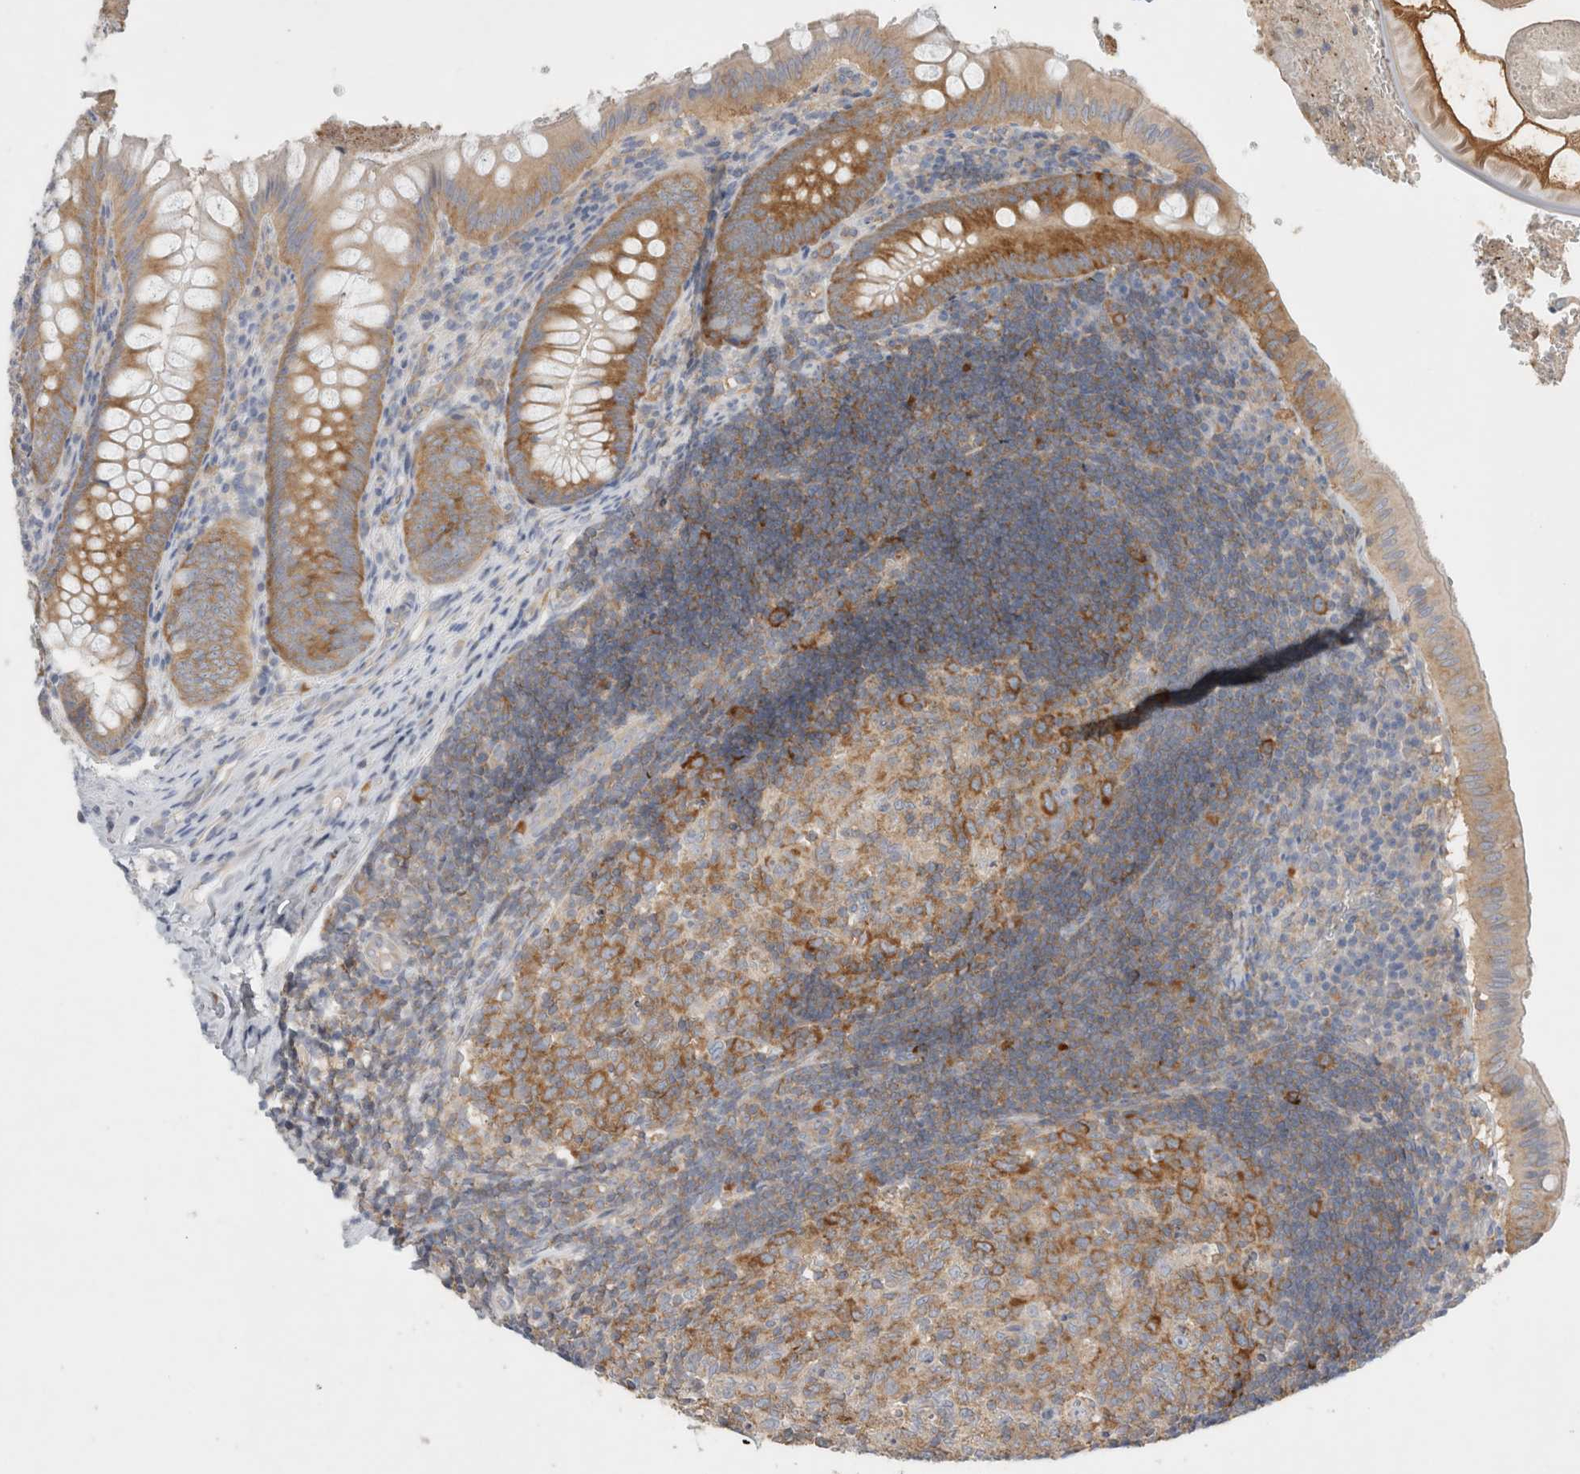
{"staining": {"intensity": "moderate", "quantity": ">75%", "location": "cytoplasmic/membranous"}, "tissue": "appendix", "cell_type": "Glandular cells", "image_type": "normal", "snomed": [{"axis": "morphology", "description": "Normal tissue, NOS"}, {"axis": "topography", "description": "Appendix"}], "caption": "About >75% of glandular cells in normal human appendix demonstrate moderate cytoplasmic/membranous protein staining as visualized by brown immunohistochemical staining.", "gene": "ZNF23", "patient": {"sex": "male", "age": 8}}